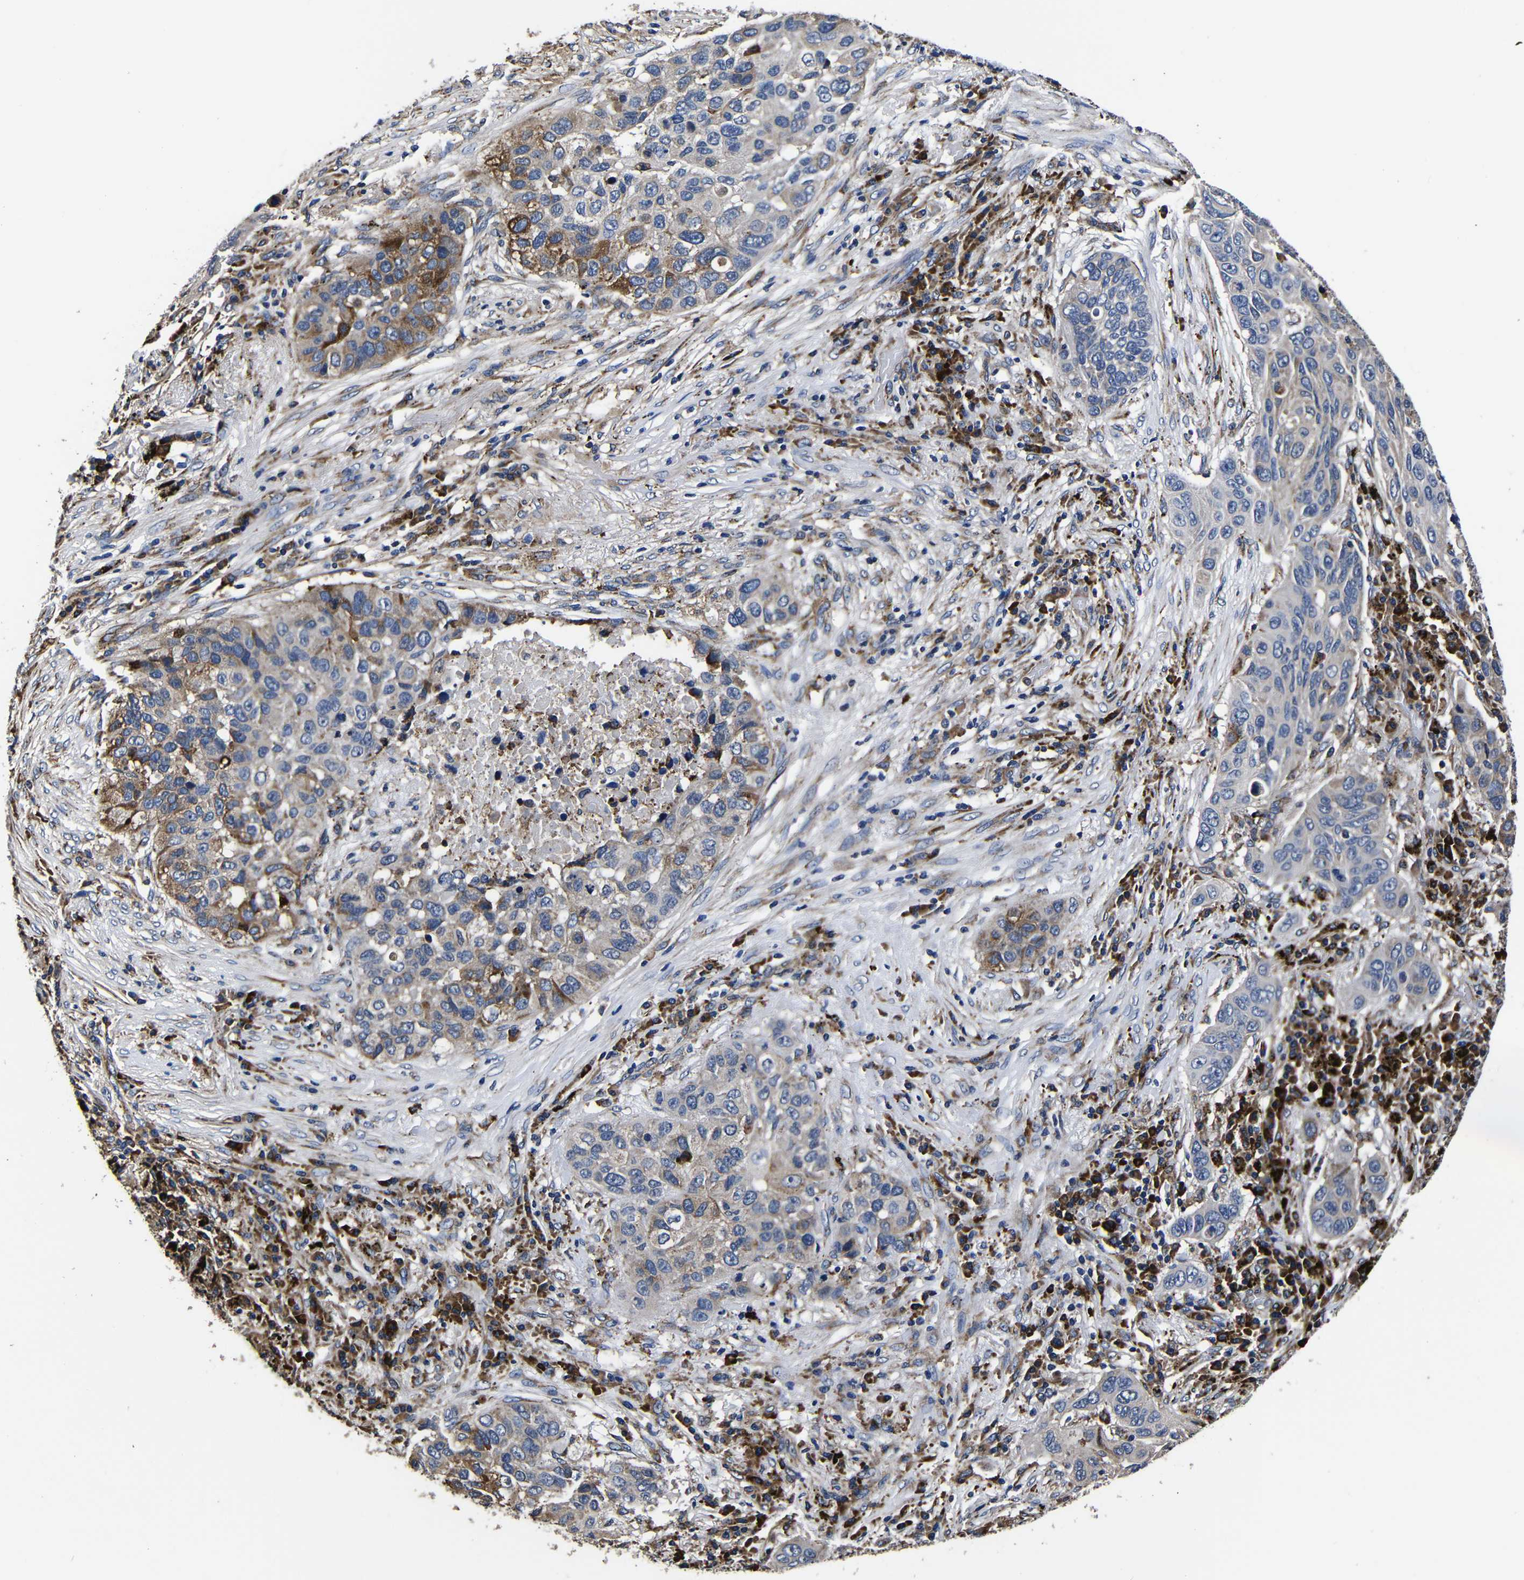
{"staining": {"intensity": "moderate", "quantity": "25%-75%", "location": "cytoplasmic/membranous"}, "tissue": "lung cancer", "cell_type": "Tumor cells", "image_type": "cancer", "snomed": [{"axis": "morphology", "description": "Squamous cell carcinoma, NOS"}, {"axis": "topography", "description": "Lung"}], "caption": "A micrograph of human lung cancer stained for a protein demonstrates moderate cytoplasmic/membranous brown staining in tumor cells. (Brightfield microscopy of DAB IHC at high magnification).", "gene": "SCN9A", "patient": {"sex": "male", "age": 57}}